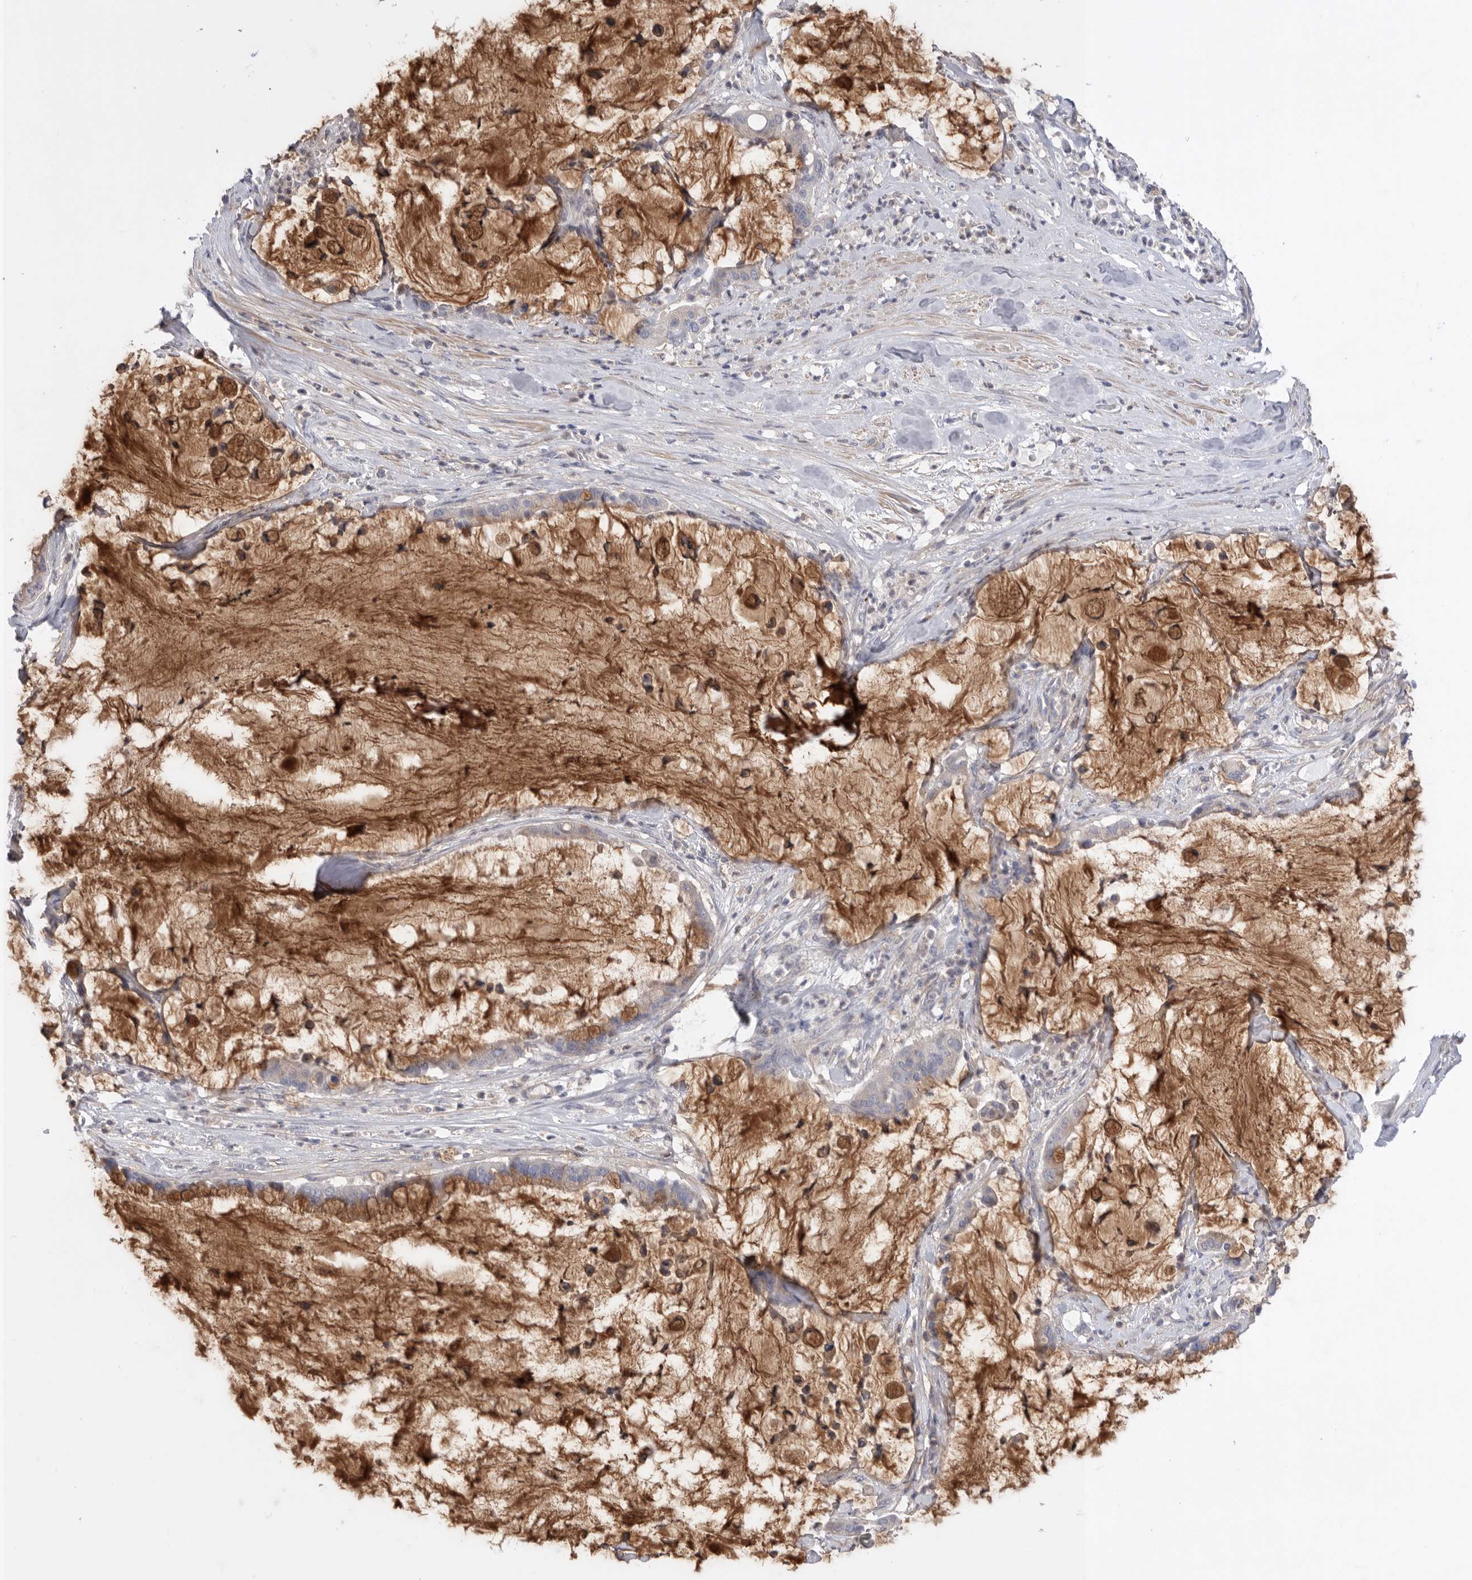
{"staining": {"intensity": "moderate", "quantity": "25%-75%", "location": "cytoplasmic/membranous"}, "tissue": "pancreatic cancer", "cell_type": "Tumor cells", "image_type": "cancer", "snomed": [{"axis": "morphology", "description": "Adenocarcinoma, NOS"}, {"axis": "topography", "description": "Pancreas"}], "caption": "This image exhibits immunohistochemistry staining of pancreatic adenocarcinoma, with medium moderate cytoplasmic/membranous positivity in approximately 25%-75% of tumor cells.", "gene": "CCDC126", "patient": {"sex": "male", "age": 41}}